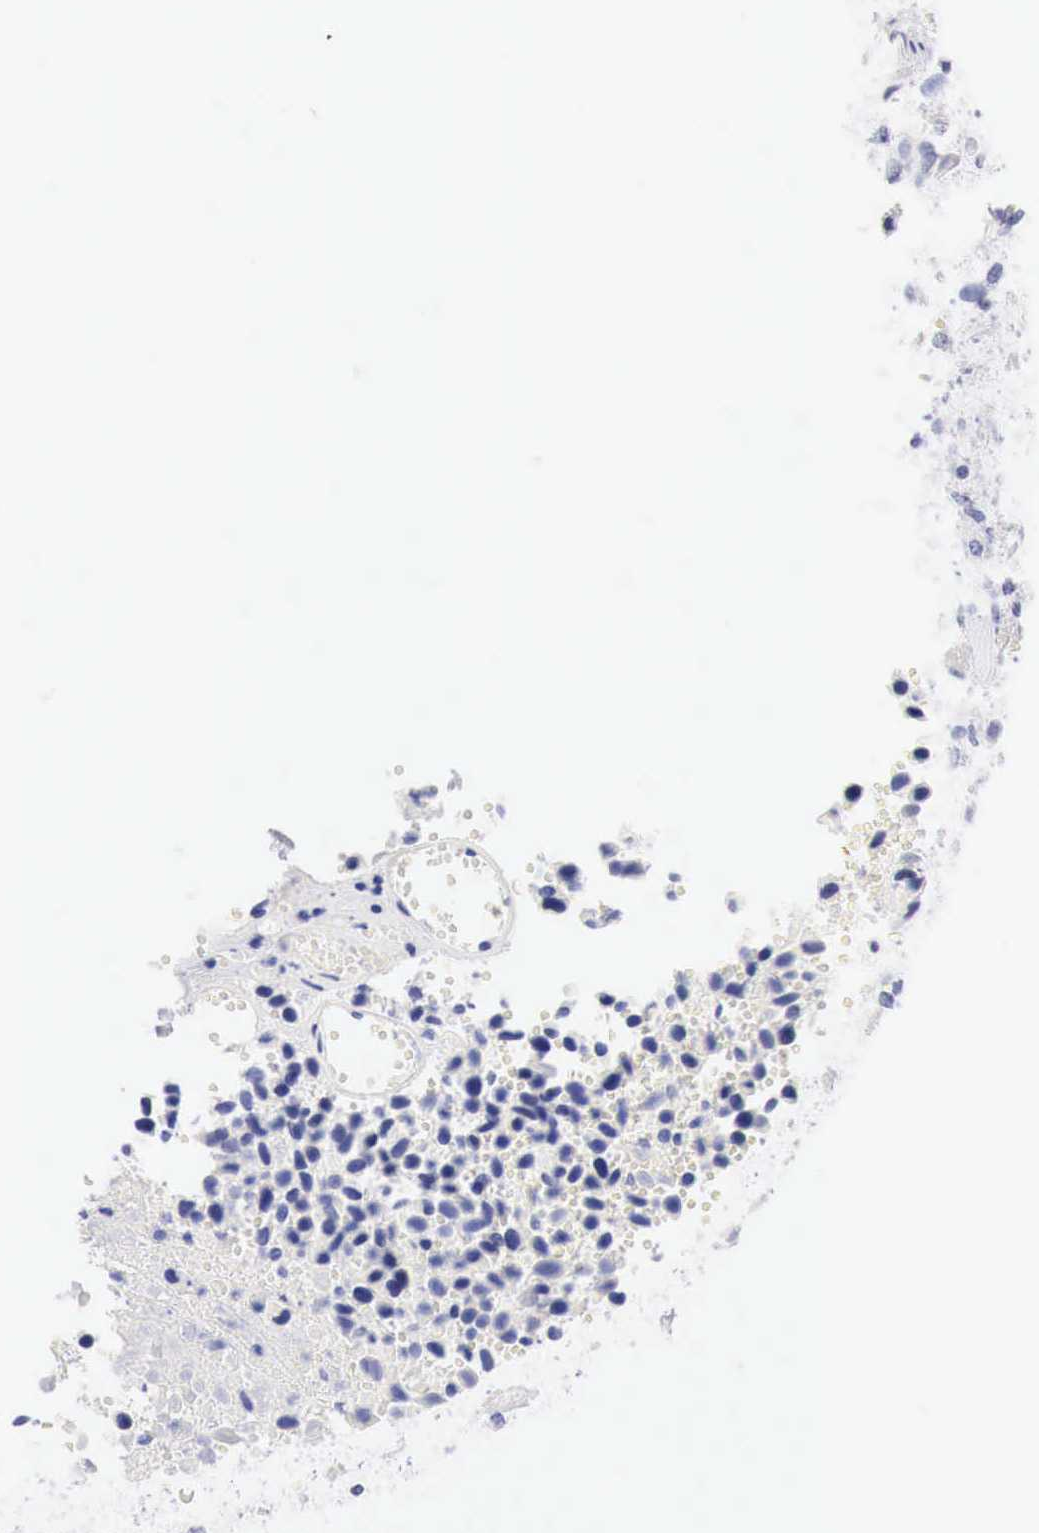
{"staining": {"intensity": "negative", "quantity": "none", "location": "none"}, "tissue": "urothelial cancer", "cell_type": "Tumor cells", "image_type": "cancer", "snomed": [{"axis": "morphology", "description": "Urothelial carcinoma, High grade"}, {"axis": "topography", "description": "Urinary bladder"}], "caption": "Immunohistochemical staining of human high-grade urothelial carcinoma demonstrates no significant positivity in tumor cells. The staining is performed using DAB brown chromogen with nuclei counter-stained in using hematoxylin.", "gene": "CDKN2A", "patient": {"sex": "male", "age": 66}}